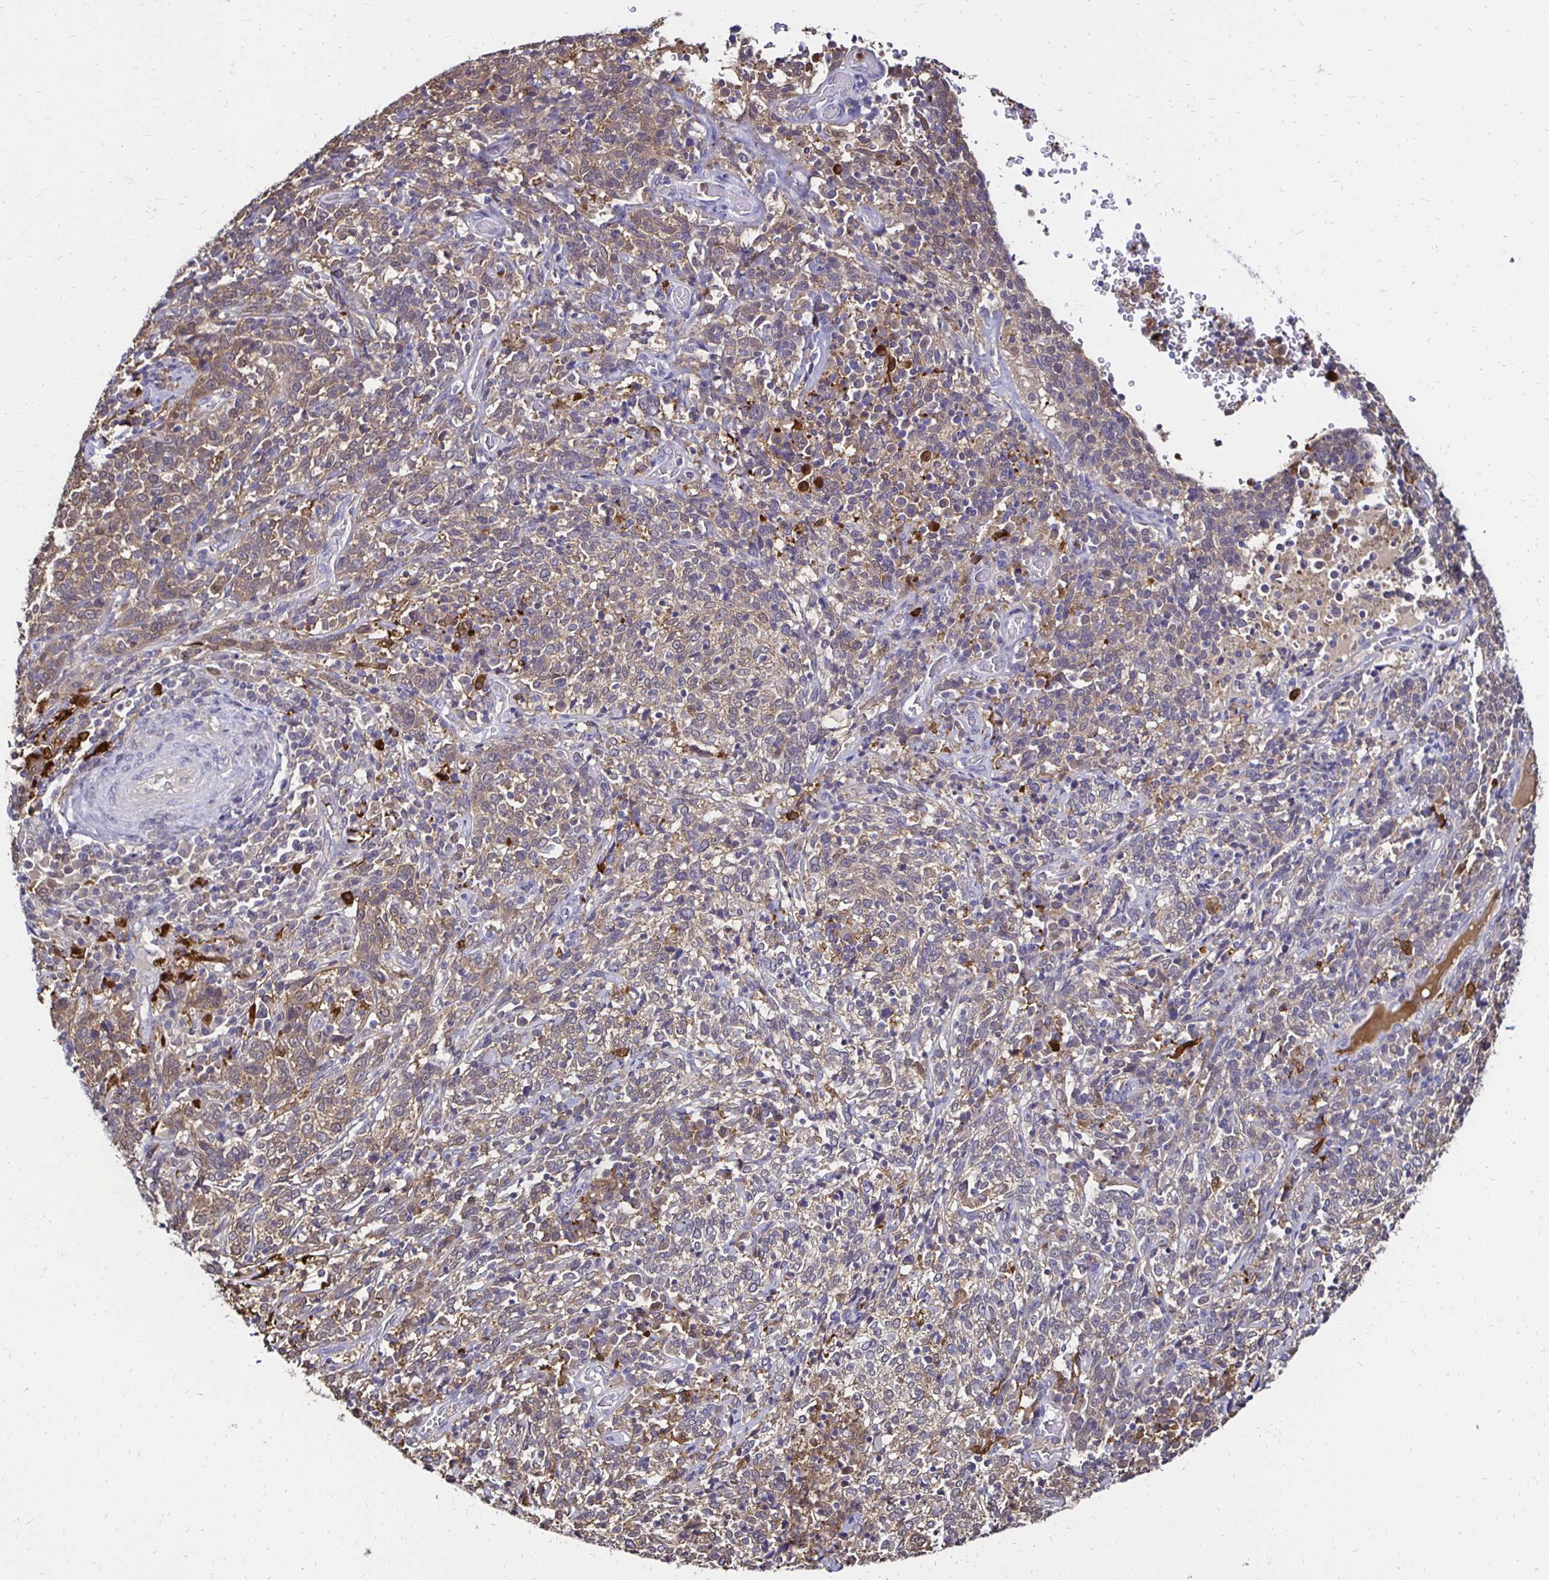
{"staining": {"intensity": "weak", "quantity": "25%-75%", "location": "cytoplasmic/membranous"}, "tissue": "cervical cancer", "cell_type": "Tumor cells", "image_type": "cancer", "snomed": [{"axis": "morphology", "description": "Squamous cell carcinoma, NOS"}, {"axis": "topography", "description": "Cervix"}], "caption": "Cervical cancer (squamous cell carcinoma) stained with a protein marker shows weak staining in tumor cells.", "gene": "TXN", "patient": {"sex": "female", "age": 46}}